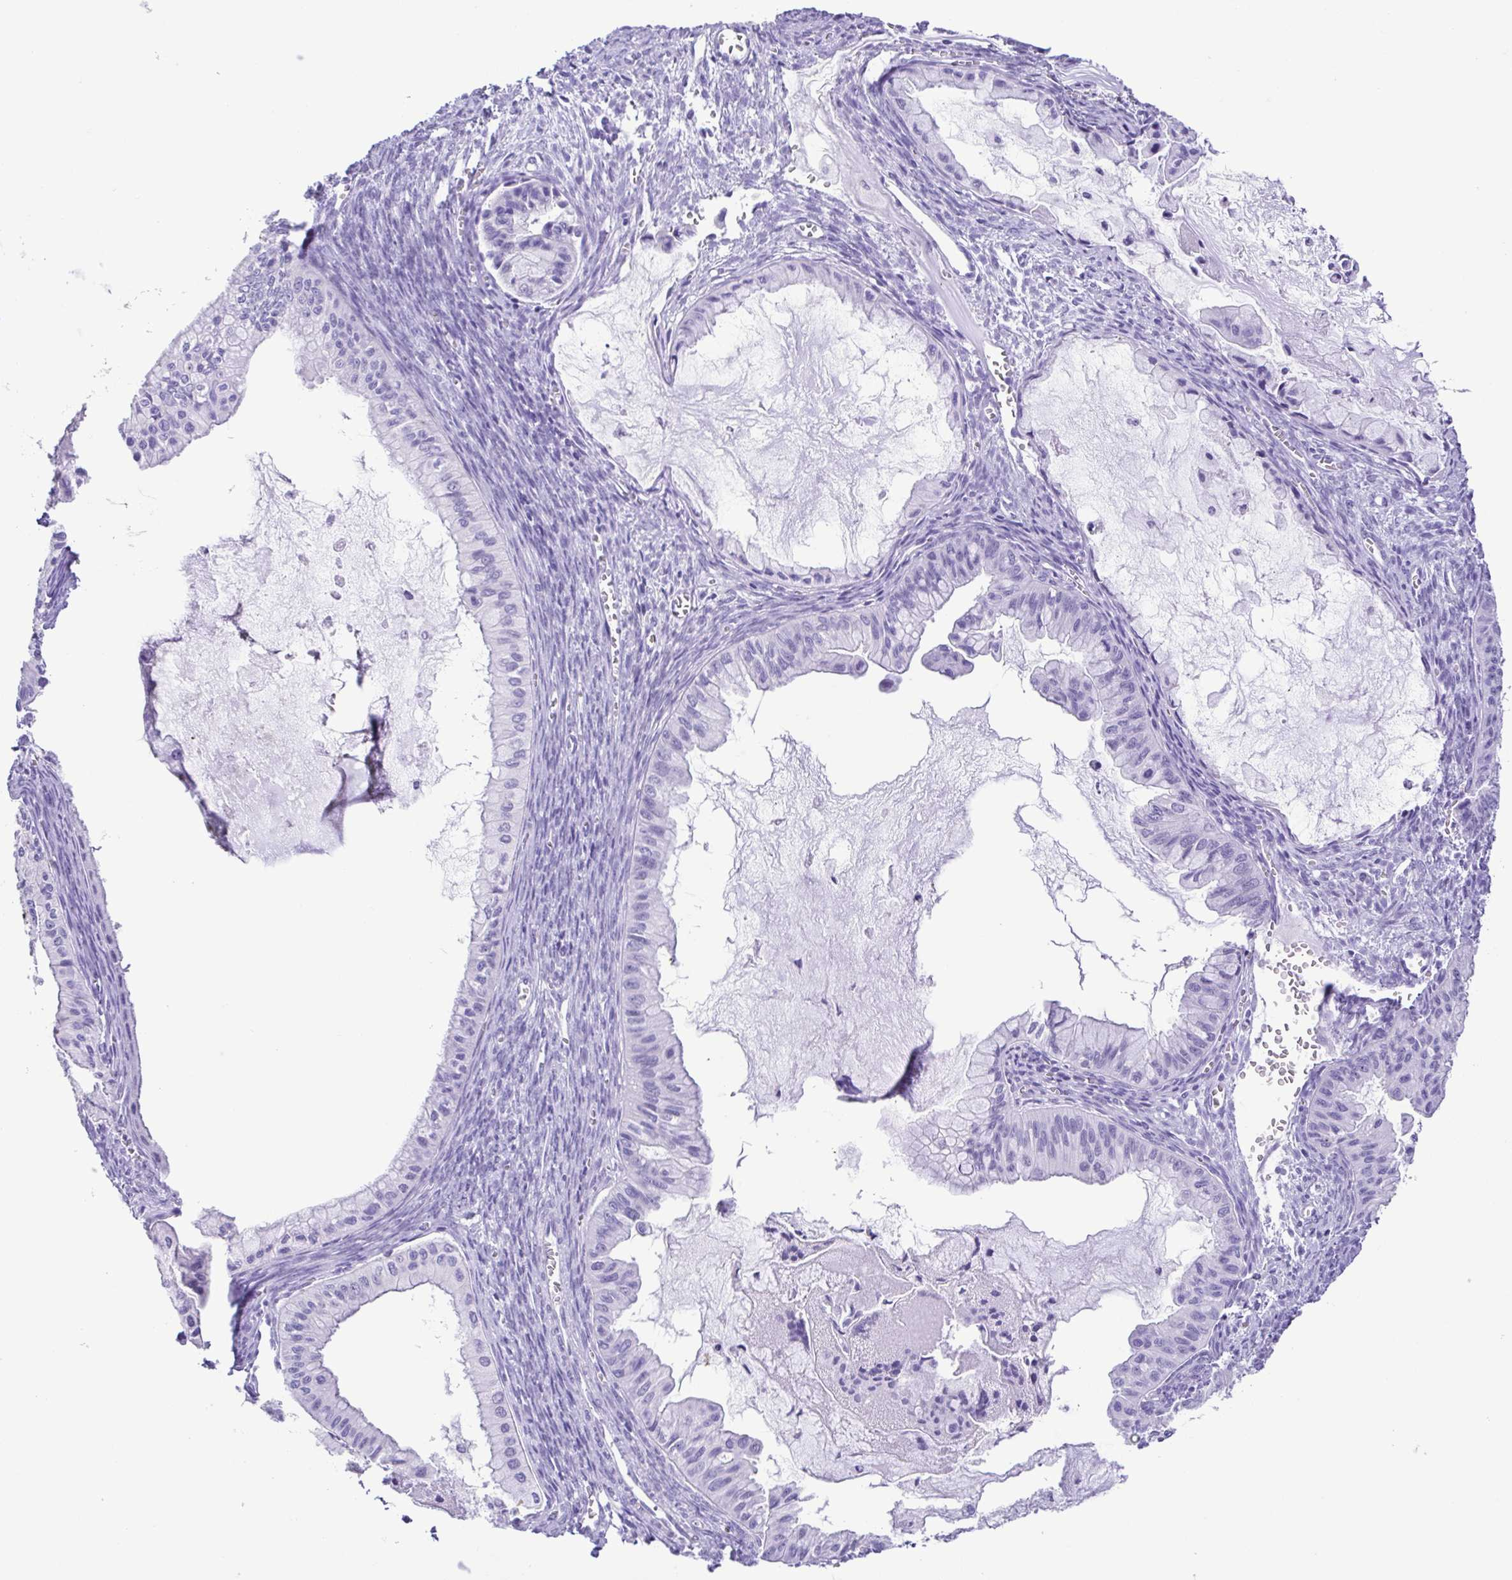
{"staining": {"intensity": "negative", "quantity": "none", "location": "none"}, "tissue": "ovarian cancer", "cell_type": "Tumor cells", "image_type": "cancer", "snomed": [{"axis": "morphology", "description": "Cystadenocarcinoma, mucinous, NOS"}, {"axis": "topography", "description": "Ovary"}], "caption": "Immunohistochemistry micrograph of ovarian cancer stained for a protein (brown), which displays no expression in tumor cells. The staining was performed using DAB to visualize the protein expression in brown, while the nuclei were stained in blue with hematoxylin (Magnification: 20x).", "gene": "CASP14", "patient": {"sex": "female", "age": 72}}